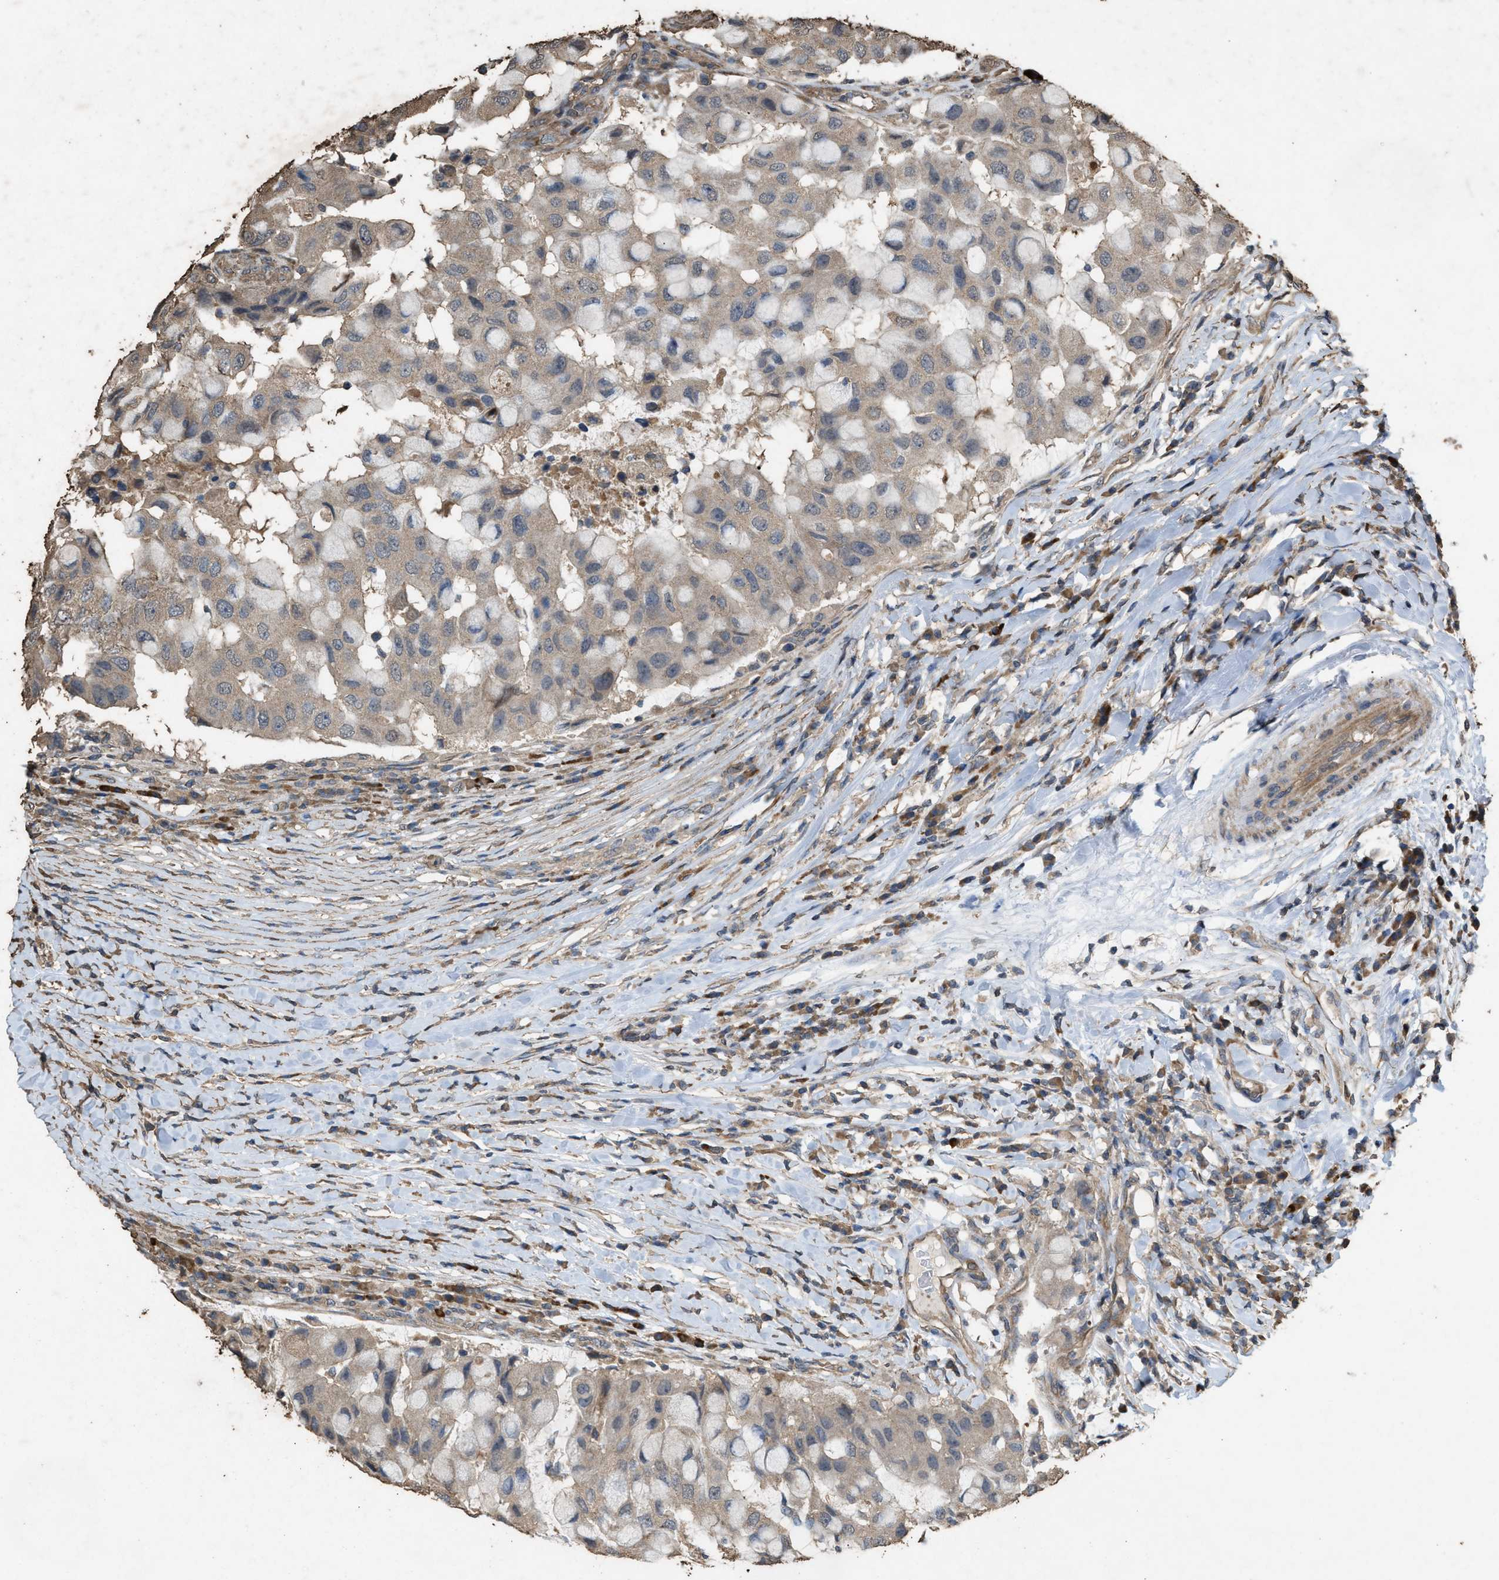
{"staining": {"intensity": "negative", "quantity": "none", "location": "none"}, "tissue": "breast cancer", "cell_type": "Tumor cells", "image_type": "cancer", "snomed": [{"axis": "morphology", "description": "Duct carcinoma"}, {"axis": "topography", "description": "Breast"}], "caption": "A high-resolution histopathology image shows immunohistochemistry staining of breast invasive ductal carcinoma, which shows no significant staining in tumor cells.", "gene": "DCAF7", "patient": {"sex": "female", "age": 27}}